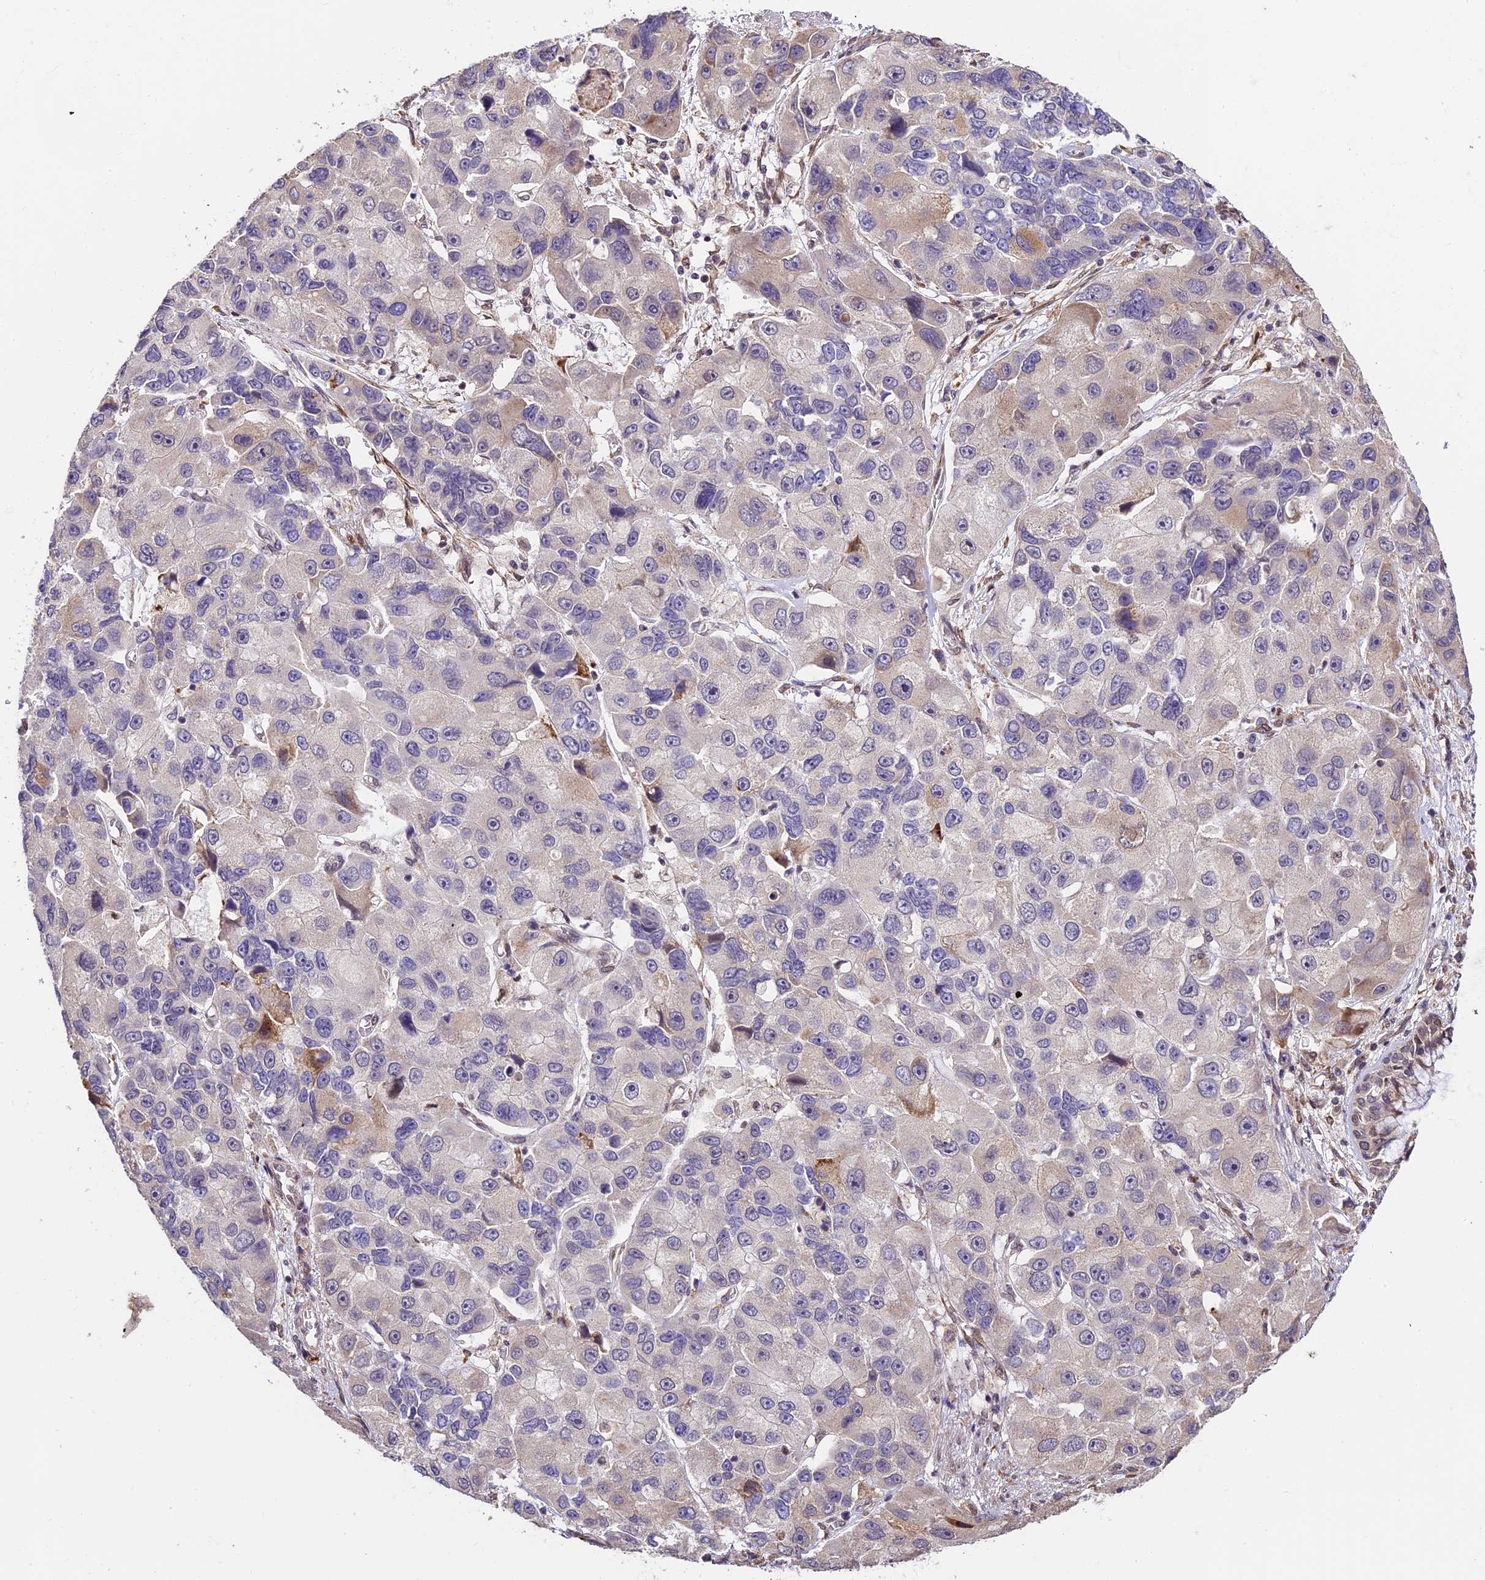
{"staining": {"intensity": "negative", "quantity": "none", "location": "none"}, "tissue": "lung cancer", "cell_type": "Tumor cells", "image_type": "cancer", "snomed": [{"axis": "morphology", "description": "Adenocarcinoma, NOS"}, {"axis": "topography", "description": "Lung"}], "caption": "Tumor cells are negative for protein expression in human lung cancer.", "gene": "TRIM22", "patient": {"sex": "female", "age": 54}}